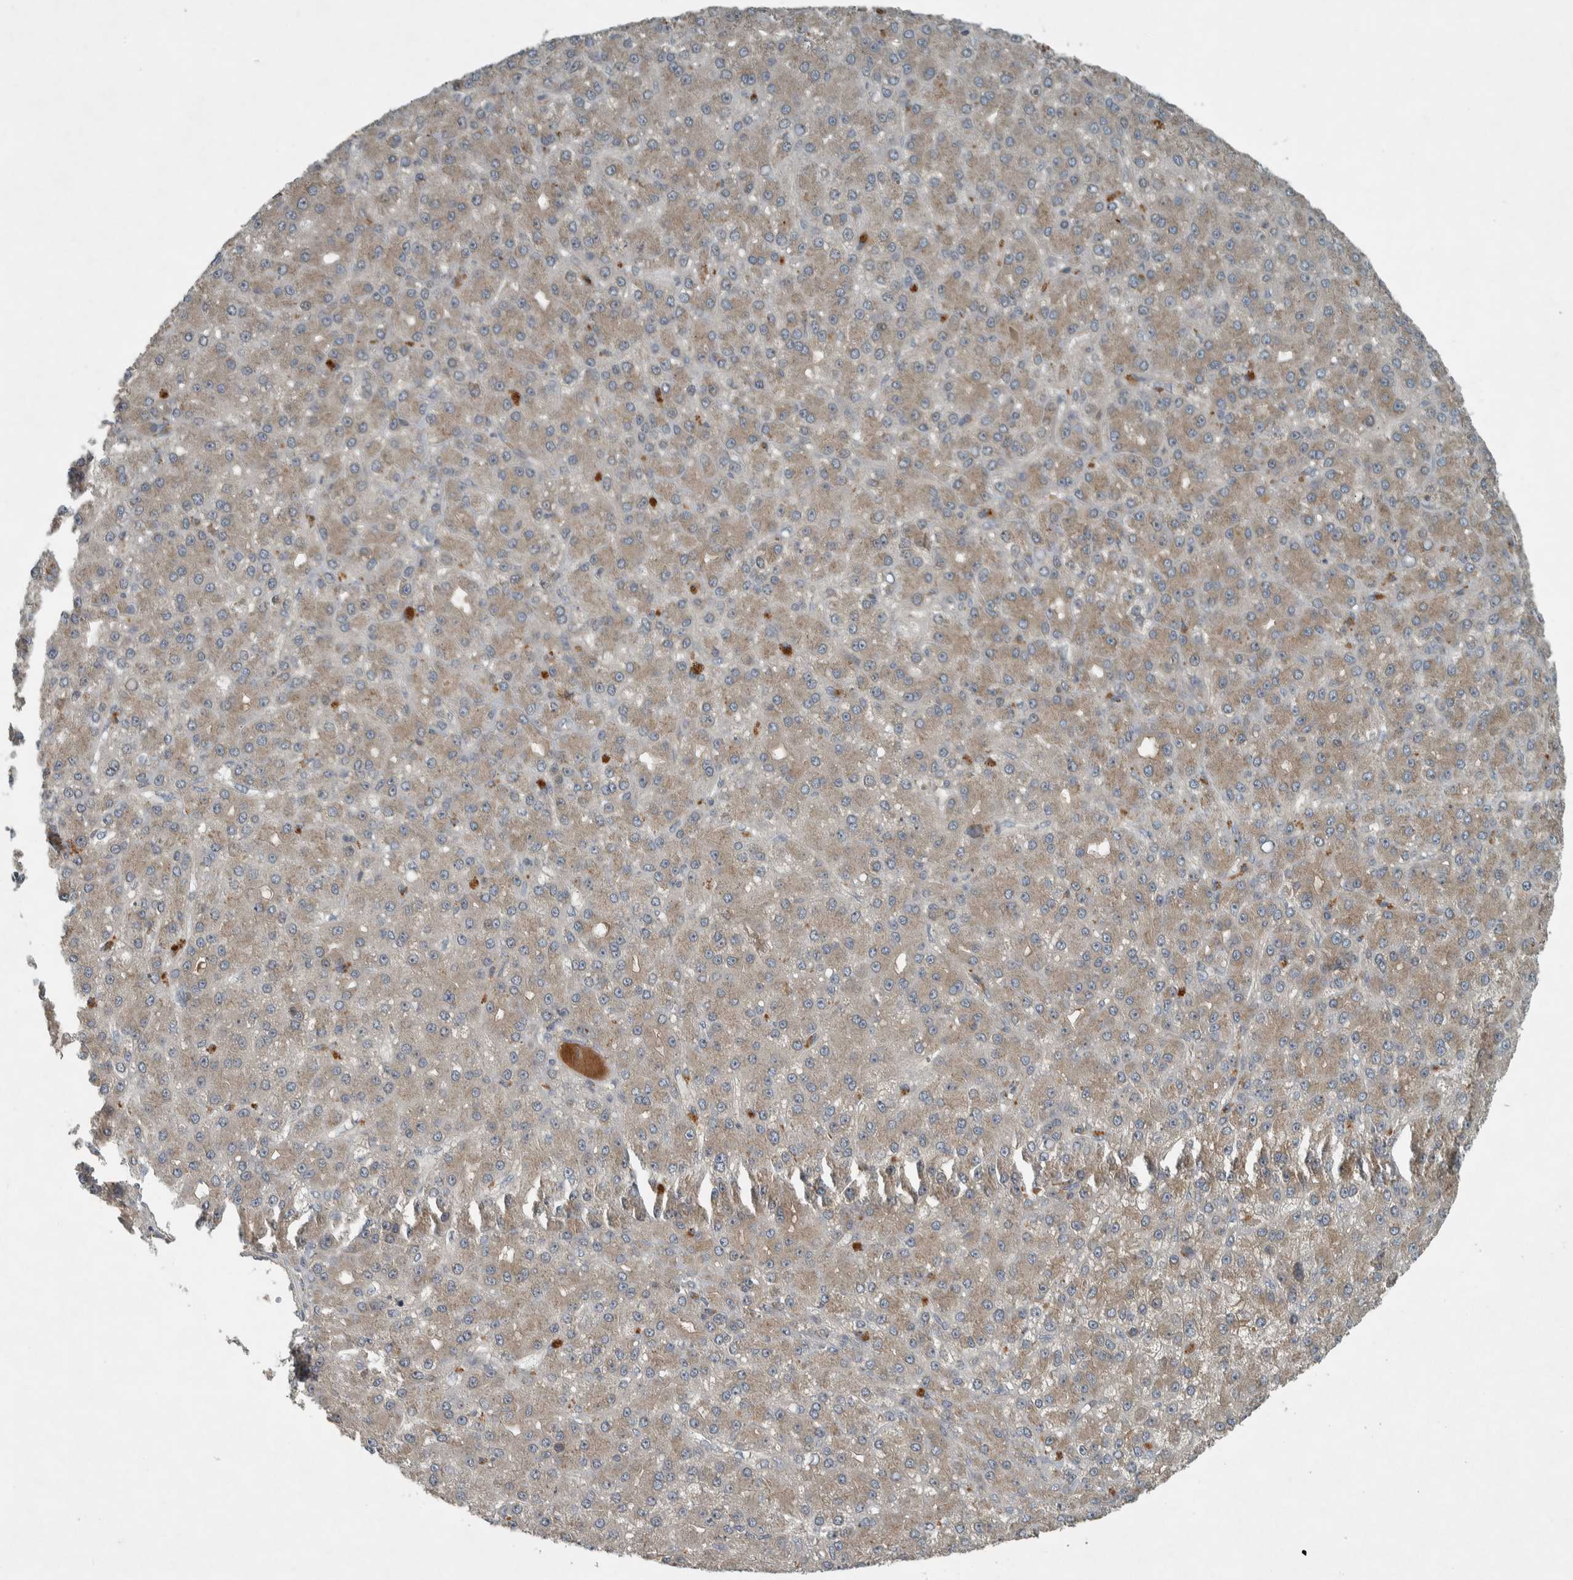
{"staining": {"intensity": "weak", "quantity": "25%-75%", "location": "cytoplasmic/membranous"}, "tissue": "liver cancer", "cell_type": "Tumor cells", "image_type": "cancer", "snomed": [{"axis": "morphology", "description": "Carcinoma, Hepatocellular, NOS"}, {"axis": "topography", "description": "Liver"}], "caption": "IHC histopathology image of neoplastic tissue: human hepatocellular carcinoma (liver) stained using immunohistochemistry exhibits low levels of weak protein expression localized specifically in the cytoplasmic/membranous of tumor cells, appearing as a cytoplasmic/membranous brown color.", "gene": "CLCN2", "patient": {"sex": "male", "age": 67}}